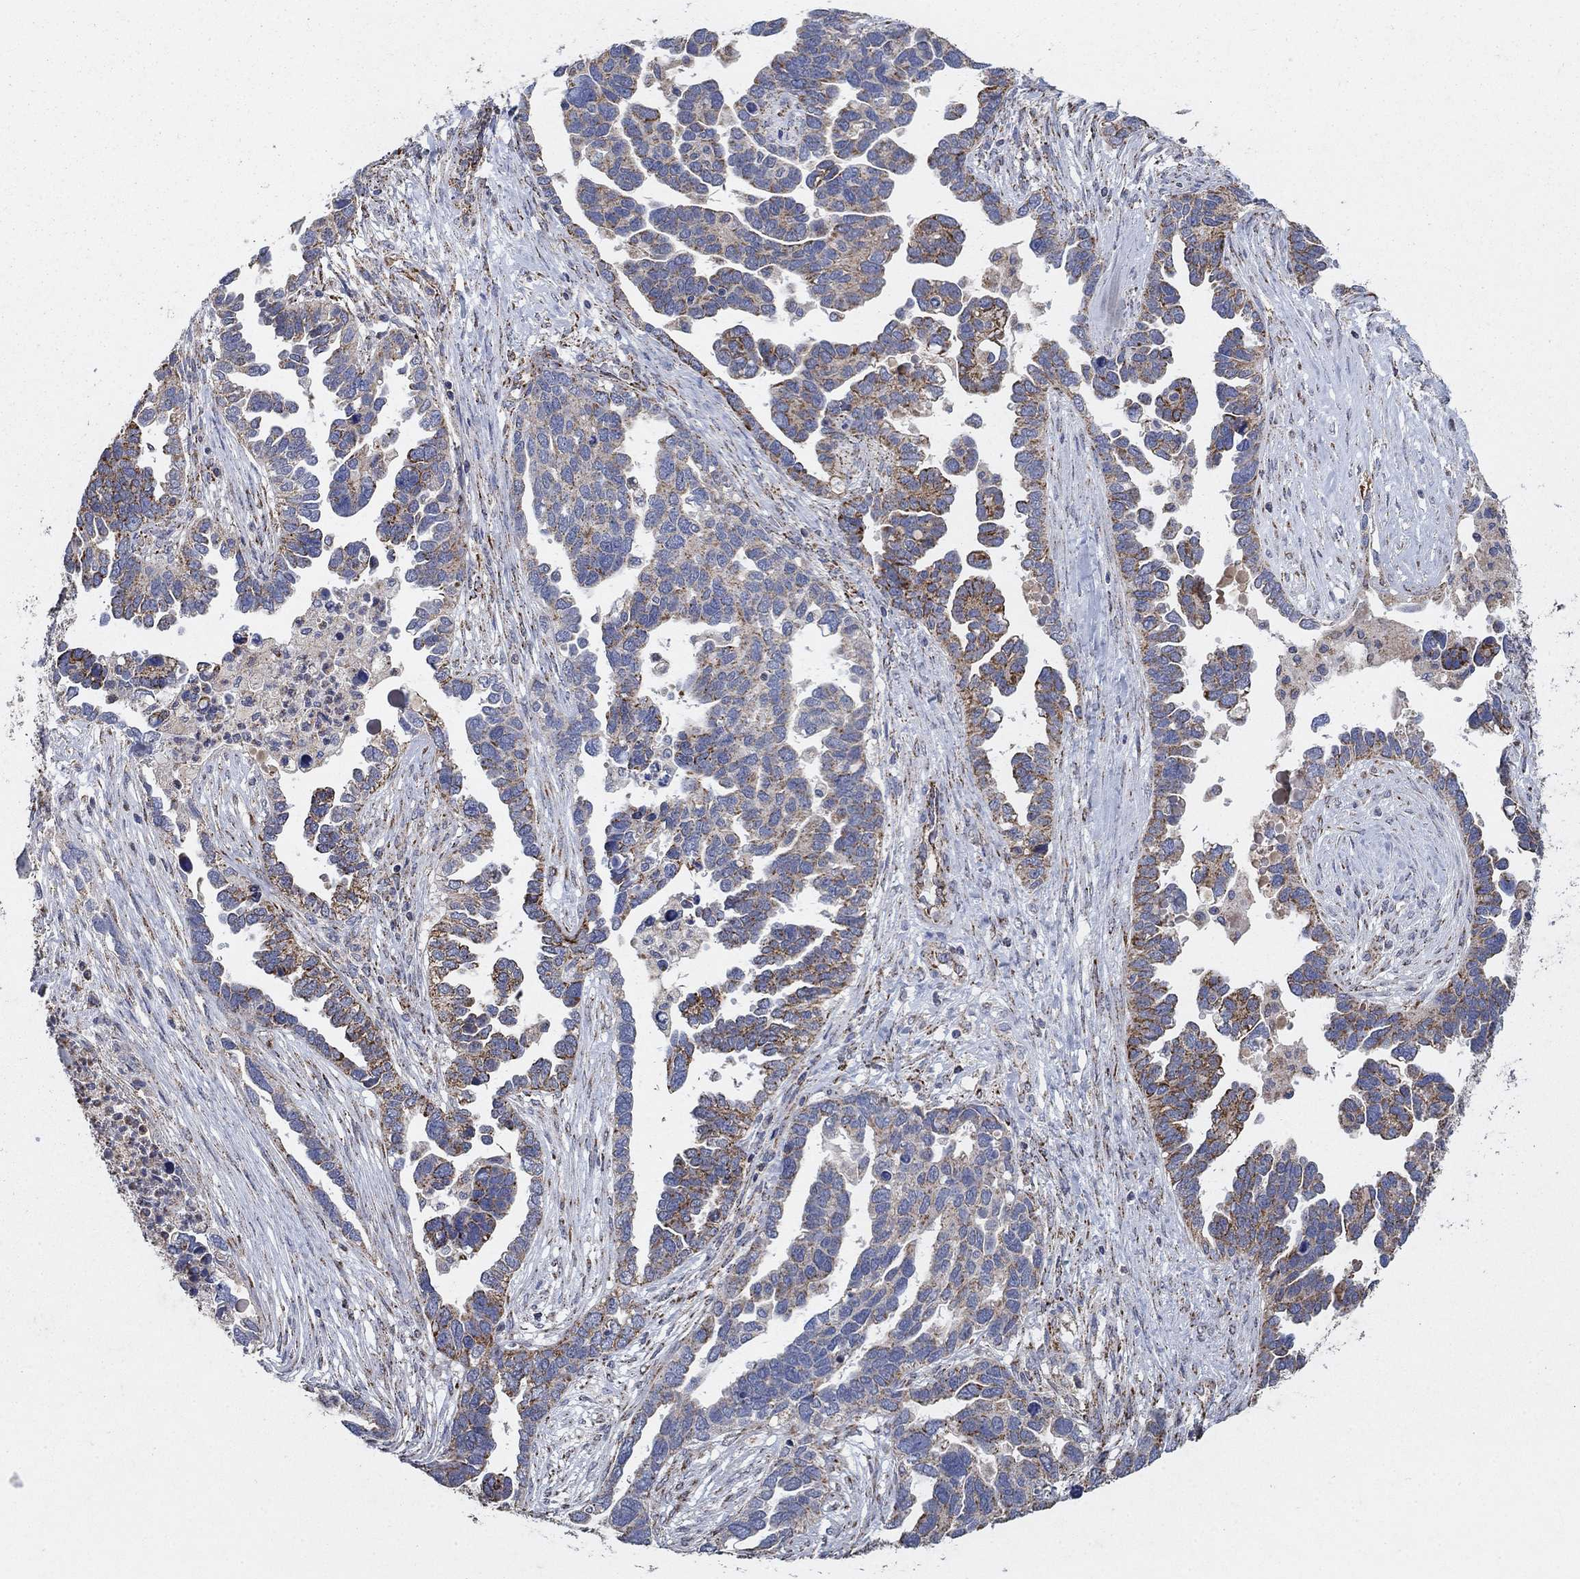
{"staining": {"intensity": "strong", "quantity": "<25%", "location": "cytoplasmic/membranous"}, "tissue": "ovarian cancer", "cell_type": "Tumor cells", "image_type": "cancer", "snomed": [{"axis": "morphology", "description": "Cystadenocarcinoma, serous, NOS"}, {"axis": "topography", "description": "Ovary"}], "caption": "Serous cystadenocarcinoma (ovarian) was stained to show a protein in brown. There is medium levels of strong cytoplasmic/membranous expression in about <25% of tumor cells. (Brightfield microscopy of DAB IHC at high magnification).", "gene": "PNPLA2", "patient": {"sex": "female", "age": 54}}